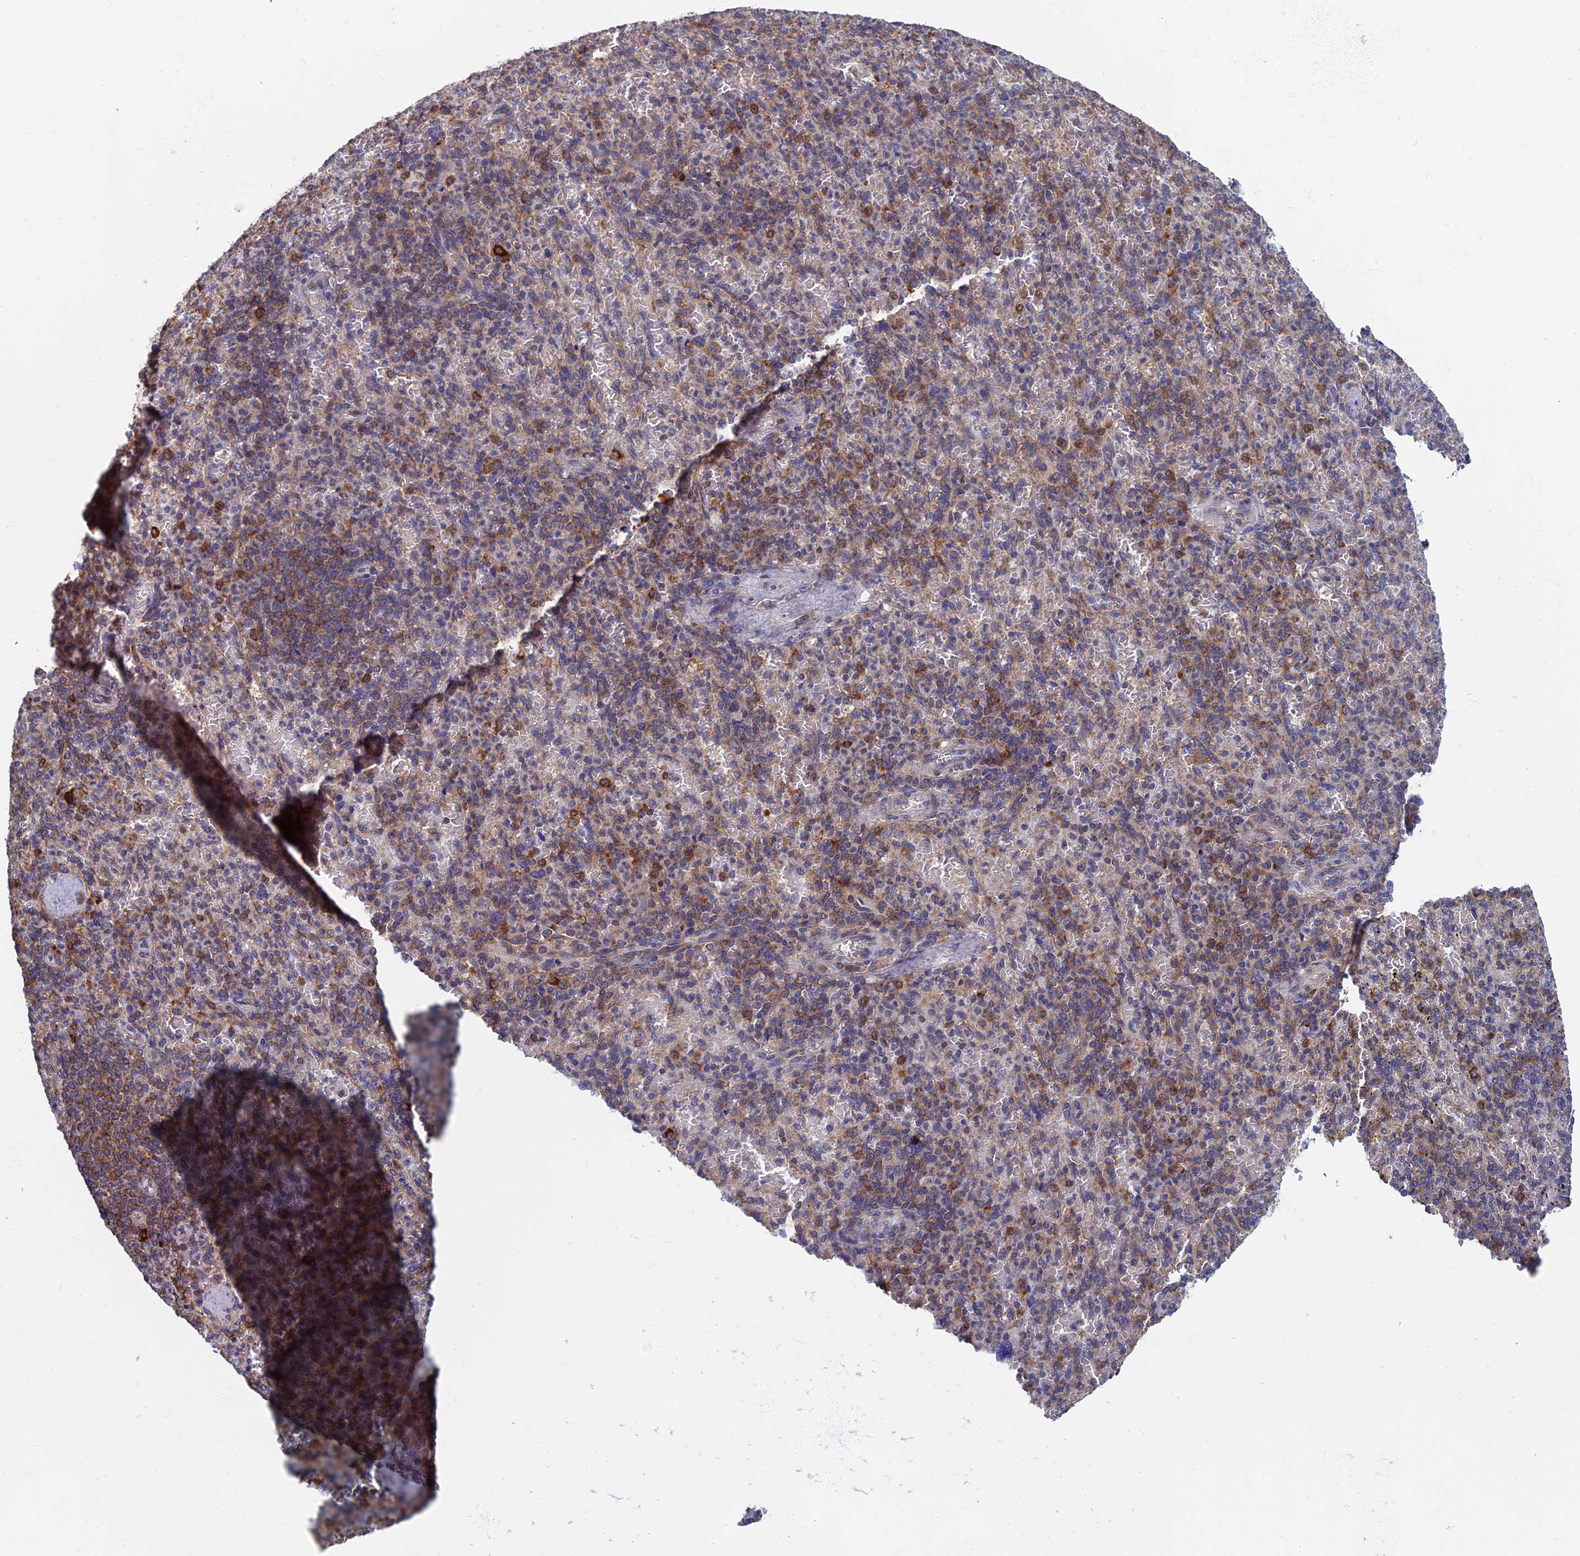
{"staining": {"intensity": "moderate", "quantity": "<25%", "location": "cytoplasmic/membranous"}, "tissue": "spleen", "cell_type": "Cells in red pulp", "image_type": "normal", "snomed": [{"axis": "morphology", "description": "Normal tissue, NOS"}, {"axis": "topography", "description": "Spleen"}], "caption": "High-magnification brightfield microscopy of benign spleen stained with DAB (brown) and counterstained with hematoxylin (blue). cells in red pulp exhibit moderate cytoplasmic/membranous positivity is present in about<25% of cells.", "gene": "YBX1", "patient": {"sex": "female", "age": 74}}